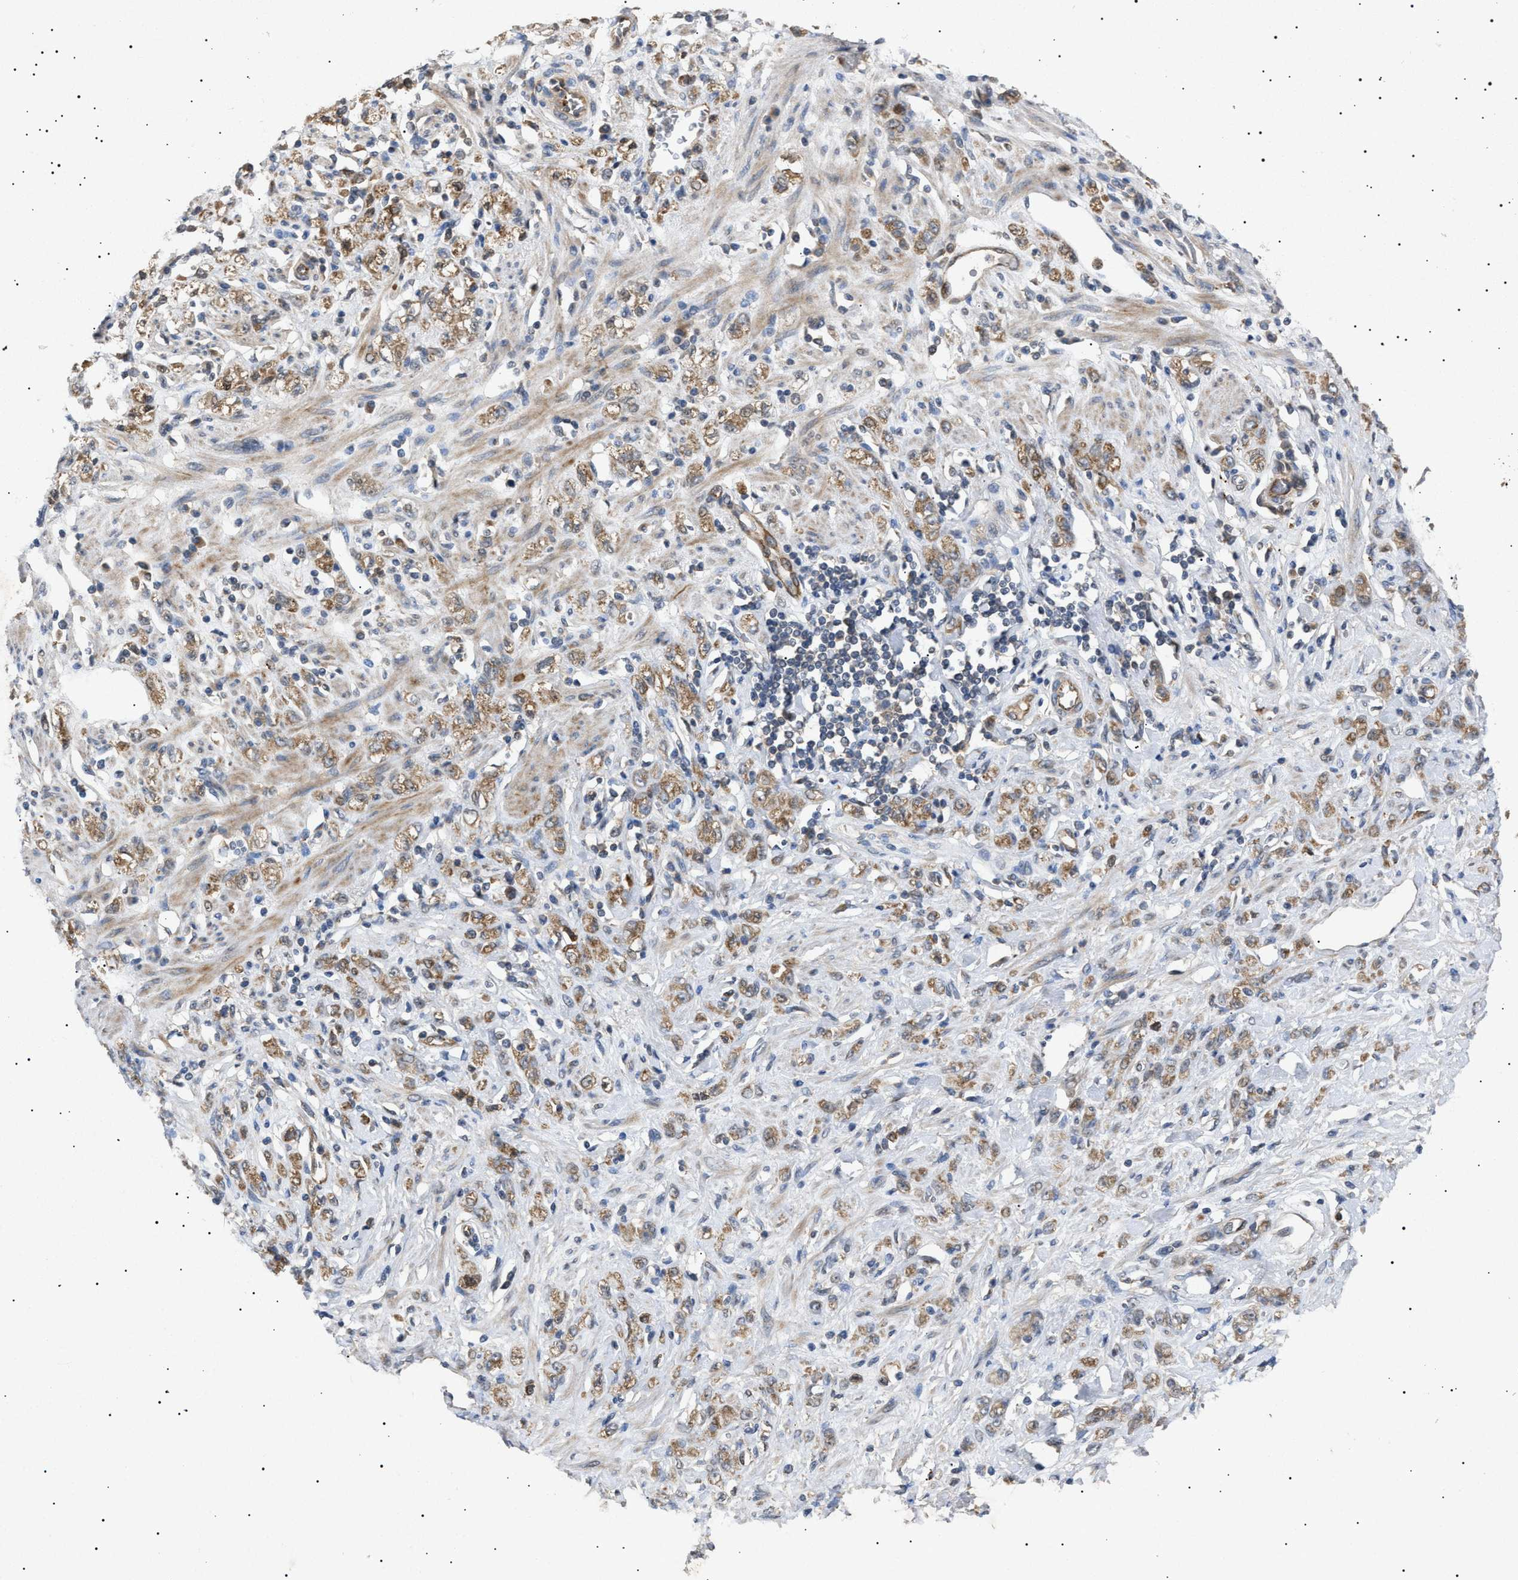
{"staining": {"intensity": "moderate", "quantity": "25%-75%", "location": "cytoplasmic/membranous"}, "tissue": "stomach cancer", "cell_type": "Tumor cells", "image_type": "cancer", "snomed": [{"axis": "morphology", "description": "Normal tissue, NOS"}, {"axis": "morphology", "description": "Adenocarcinoma, NOS"}, {"axis": "topography", "description": "Stomach"}], "caption": "Tumor cells exhibit medium levels of moderate cytoplasmic/membranous positivity in about 25%-75% of cells in human stomach adenocarcinoma. The protein is shown in brown color, while the nuclei are stained blue.", "gene": "SIRT5", "patient": {"sex": "male", "age": 82}}